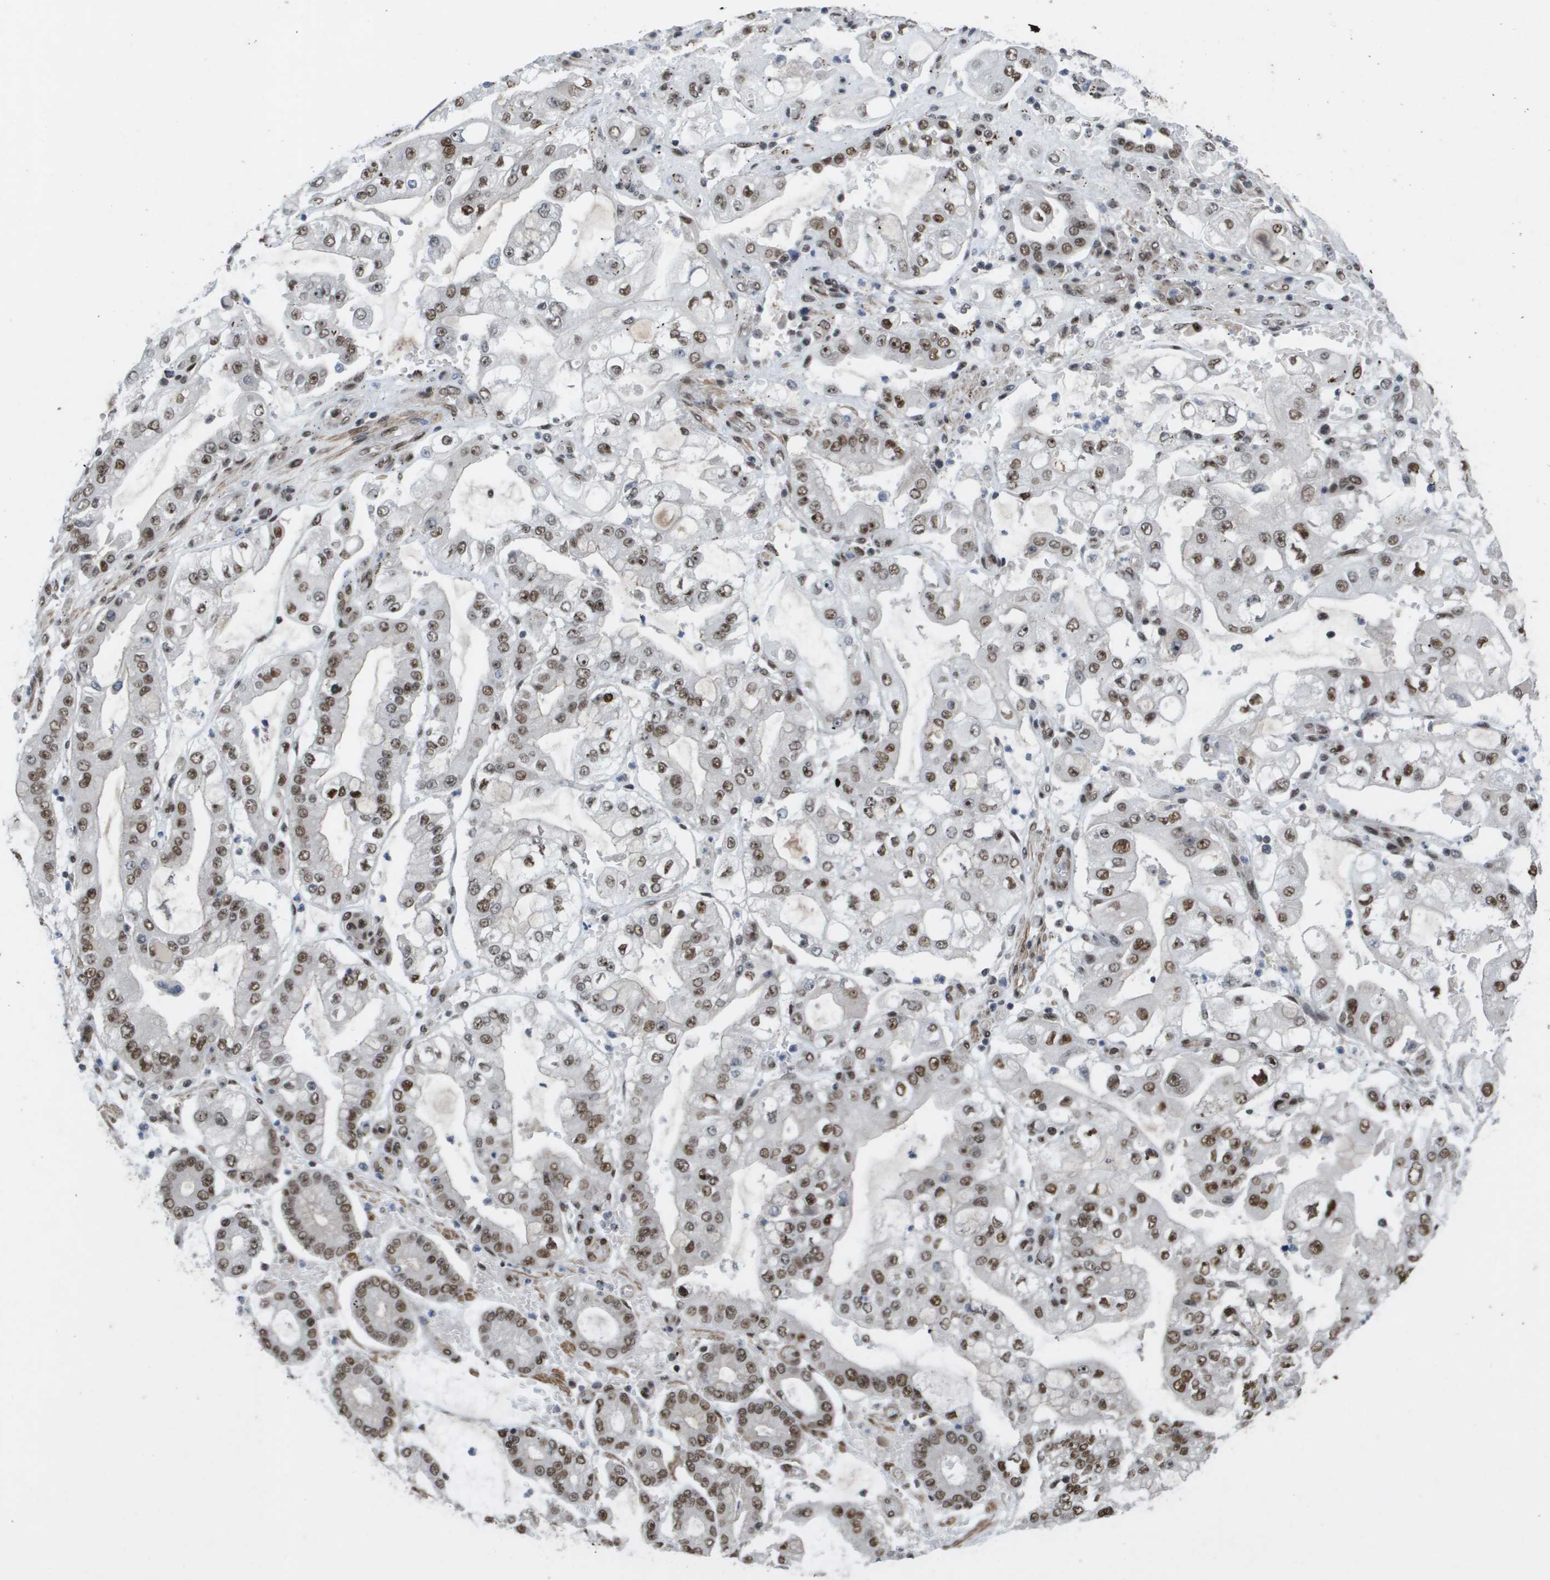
{"staining": {"intensity": "moderate", "quantity": ">75%", "location": "nuclear"}, "tissue": "stomach cancer", "cell_type": "Tumor cells", "image_type": "cancer", "snomed": [{"axis": "morphology", "description": "Adenocarcinoma, NOS"}, {"axis": "topography", "description": "Stomach"}], "caption": "The histopathology image displays a brown stain indicating the presence of a protein in the nuclear of tumor cells in stomach adenocarcinoma.", "gene": "CDT1", "patient": {"sex": "male", "age": 76}}